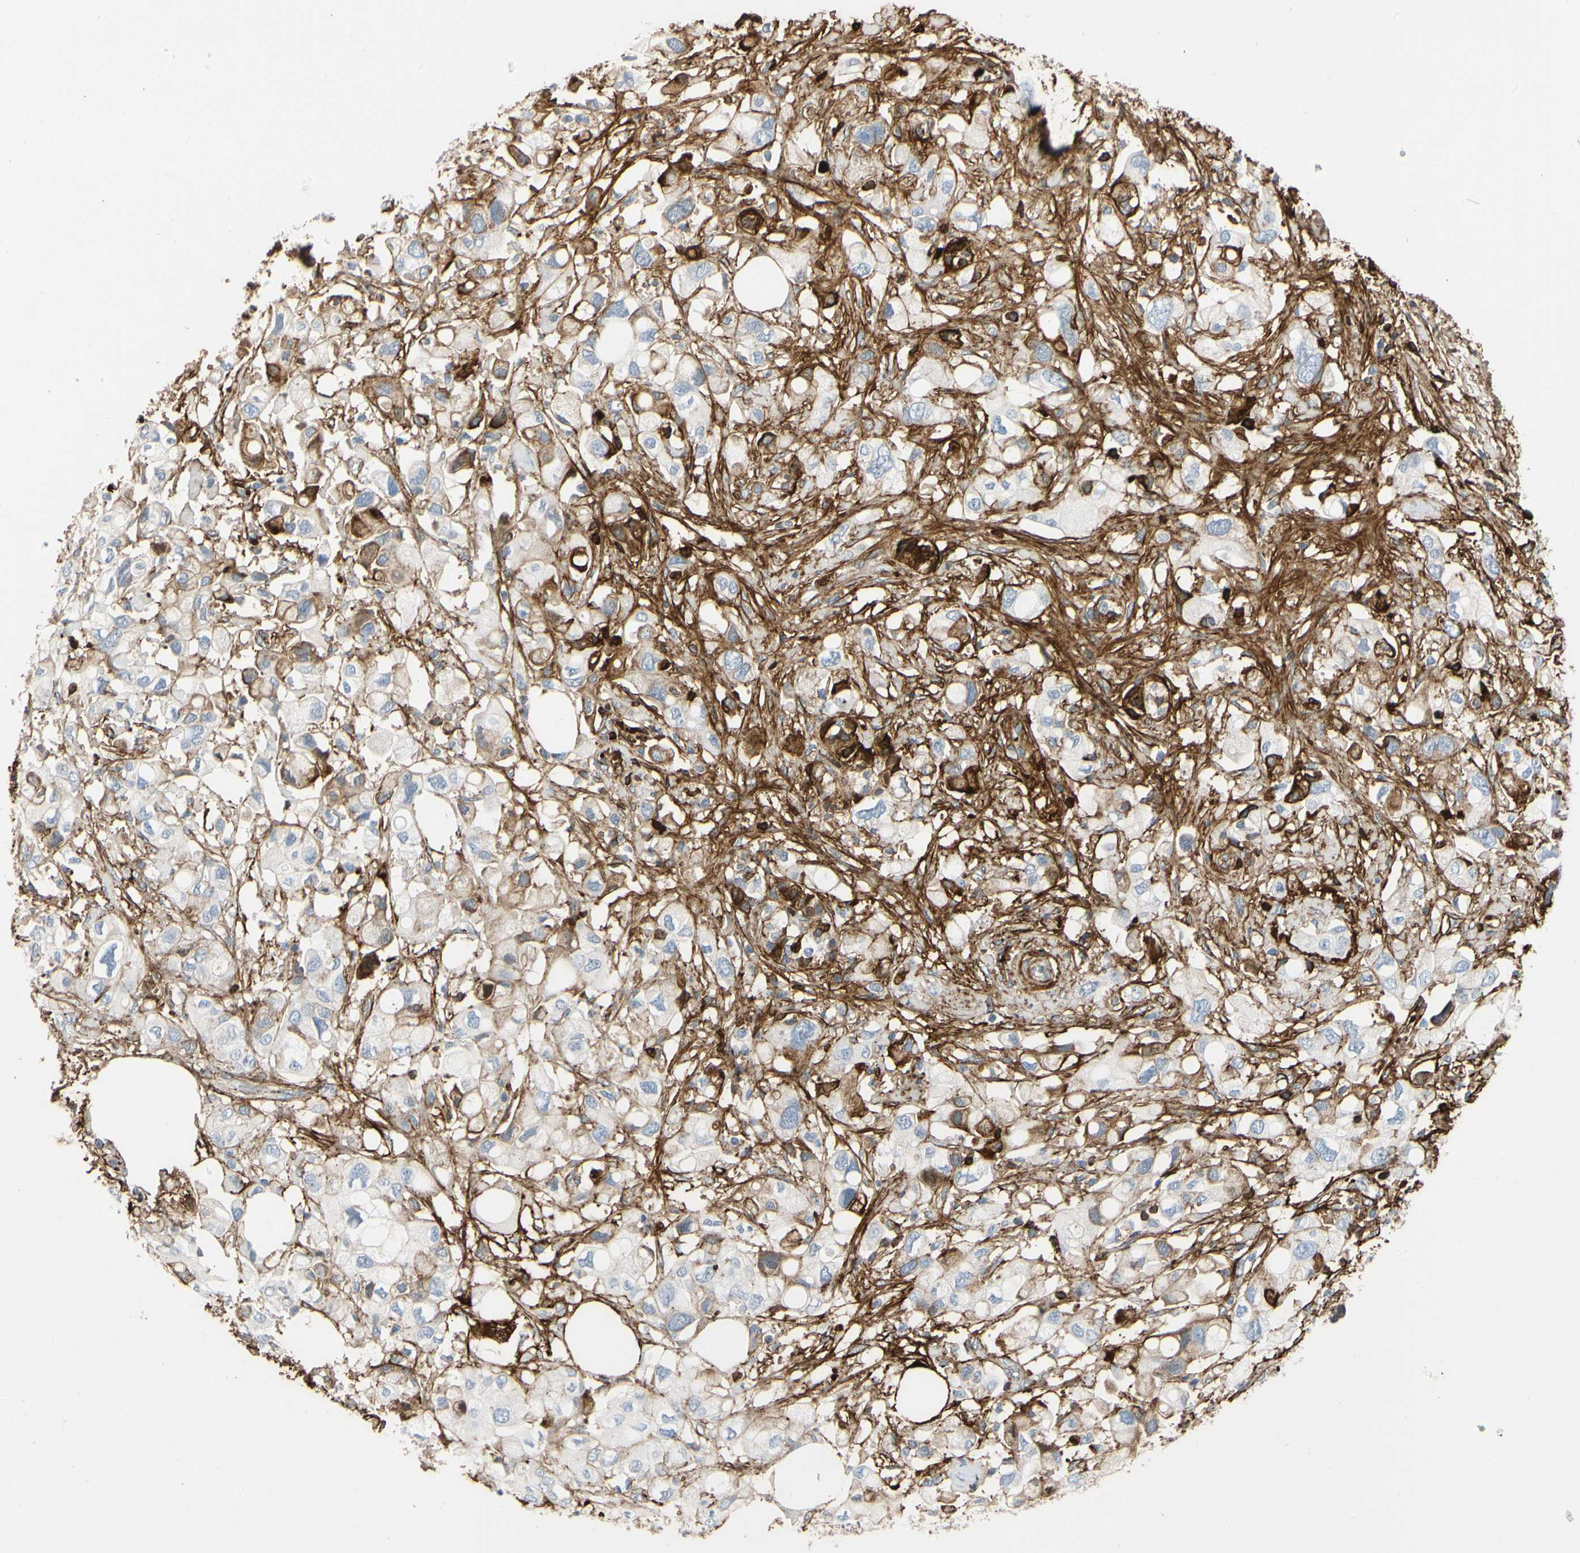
{"staining": {"intensity": "negative", "quantity": "none", "location": "none"}, "tissue": "pancreatic cancer", "cell_type": "Tumor cells", "image_type": "cancer", "snomed": [{"axis": "morphology", "description": "Adenocarcinoma, NOS"}, {"axis": "topography", "description": "Pancreas"}], "caption": "Immunohistochemistry image of human pancreatic cancer (adenocarcinoma) stained for a protein (brown), which reveals no positivity in tumor cells.", "gene": "FGB", "patient": {"sex": "female", "age": 56}}